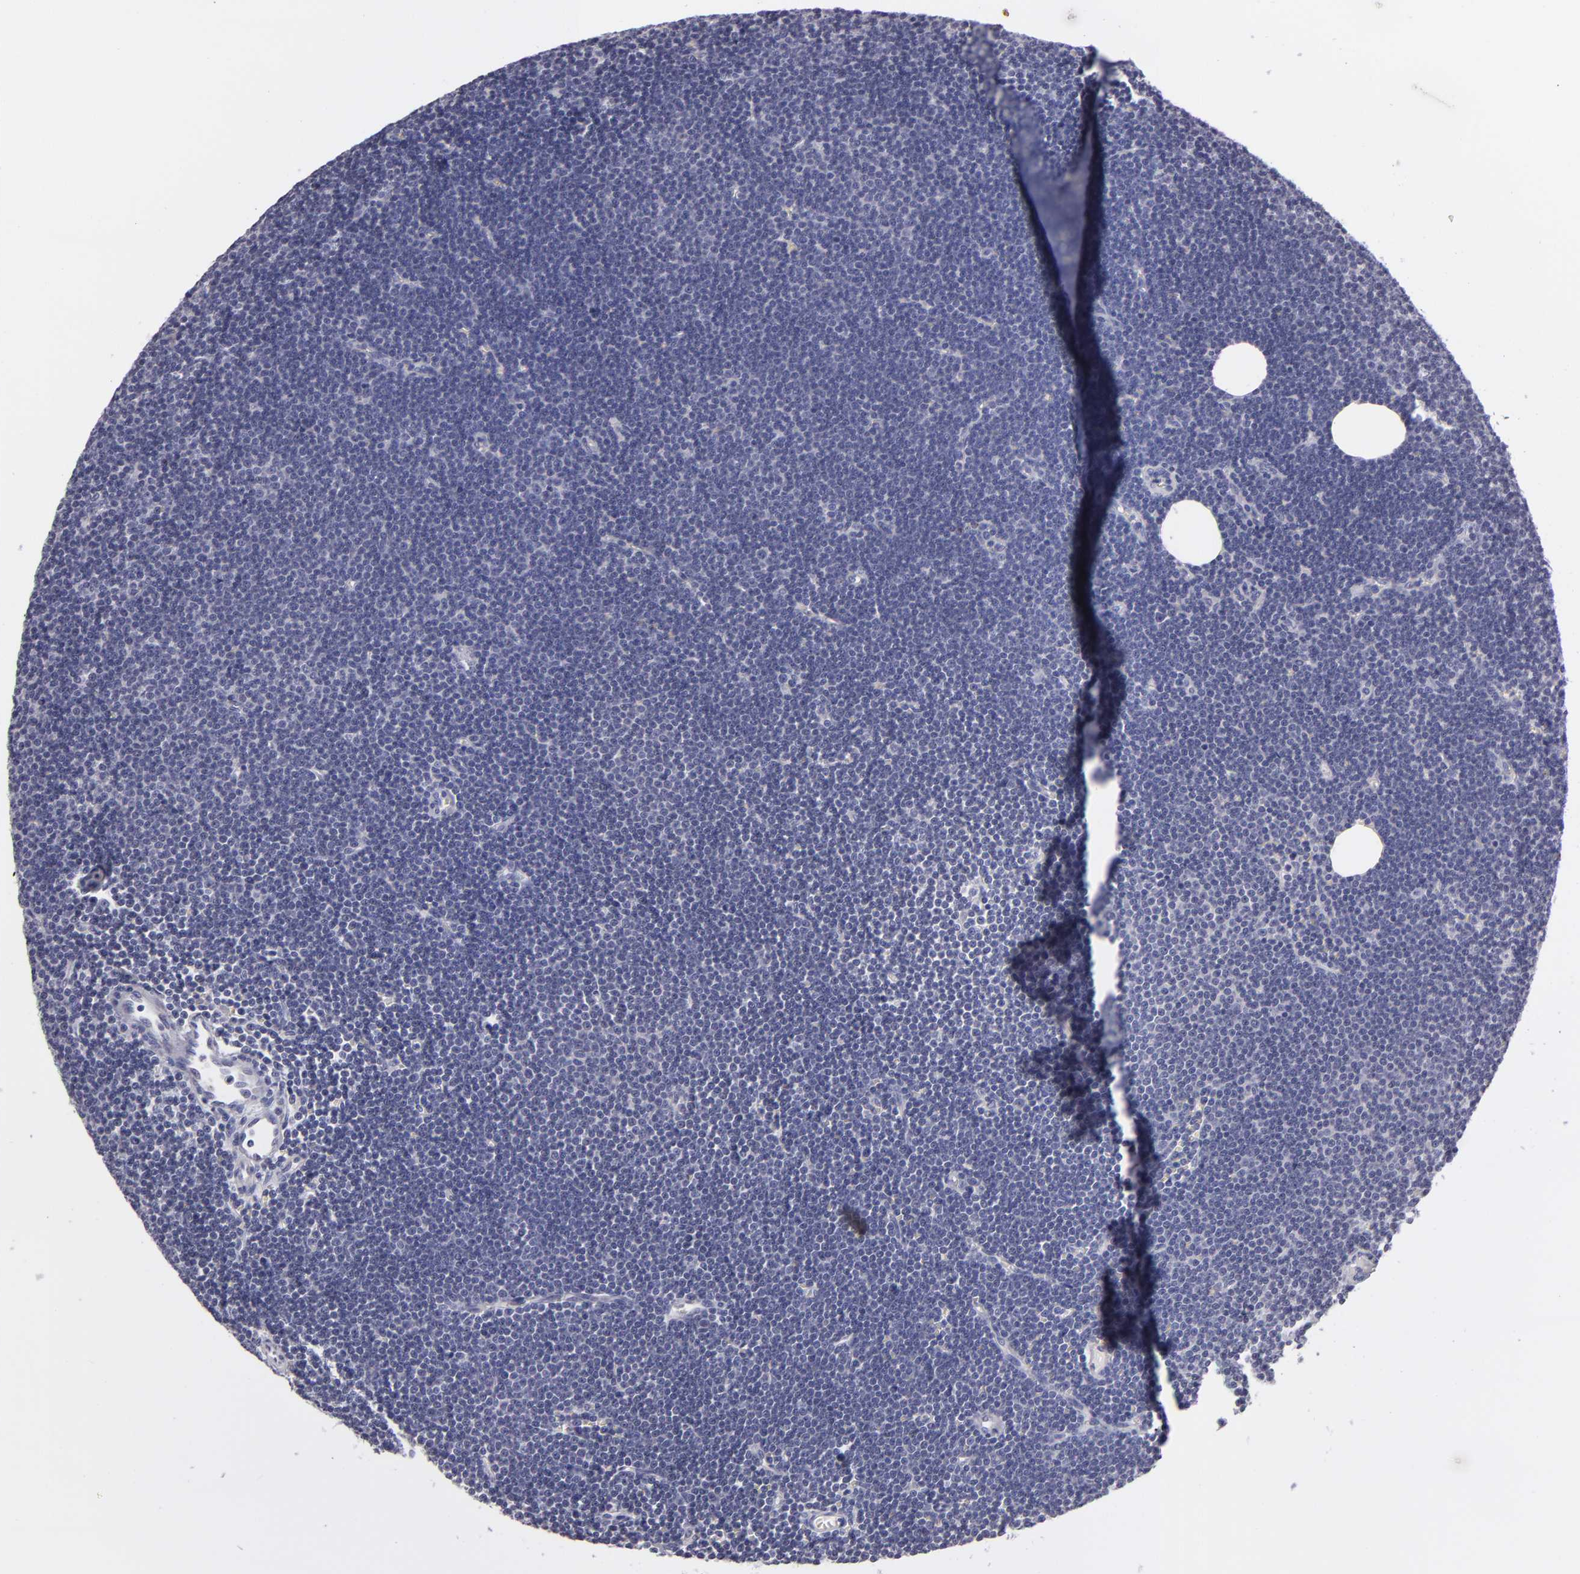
{"staining": {"intensity": "negative", "quantity": "none", "location": "none"}, "tissue": "lymphoma", "cell_type": "Tumor cells", "image_type": "cancer", "snomed": [{"axis": "morphology", "description": "Malignant lymphoma, non-Hodgkin's type, Low grade"}, {"axis": "topography", "description": "Lymph node"}], "caption": "Immunohistochemistry (IHC) micrograph of human lymphoma stained for a protein (brown), which displays no expression in tumor cells.", "gene": "TNNC1", "patient": {"sex": "female", "age": 73}}